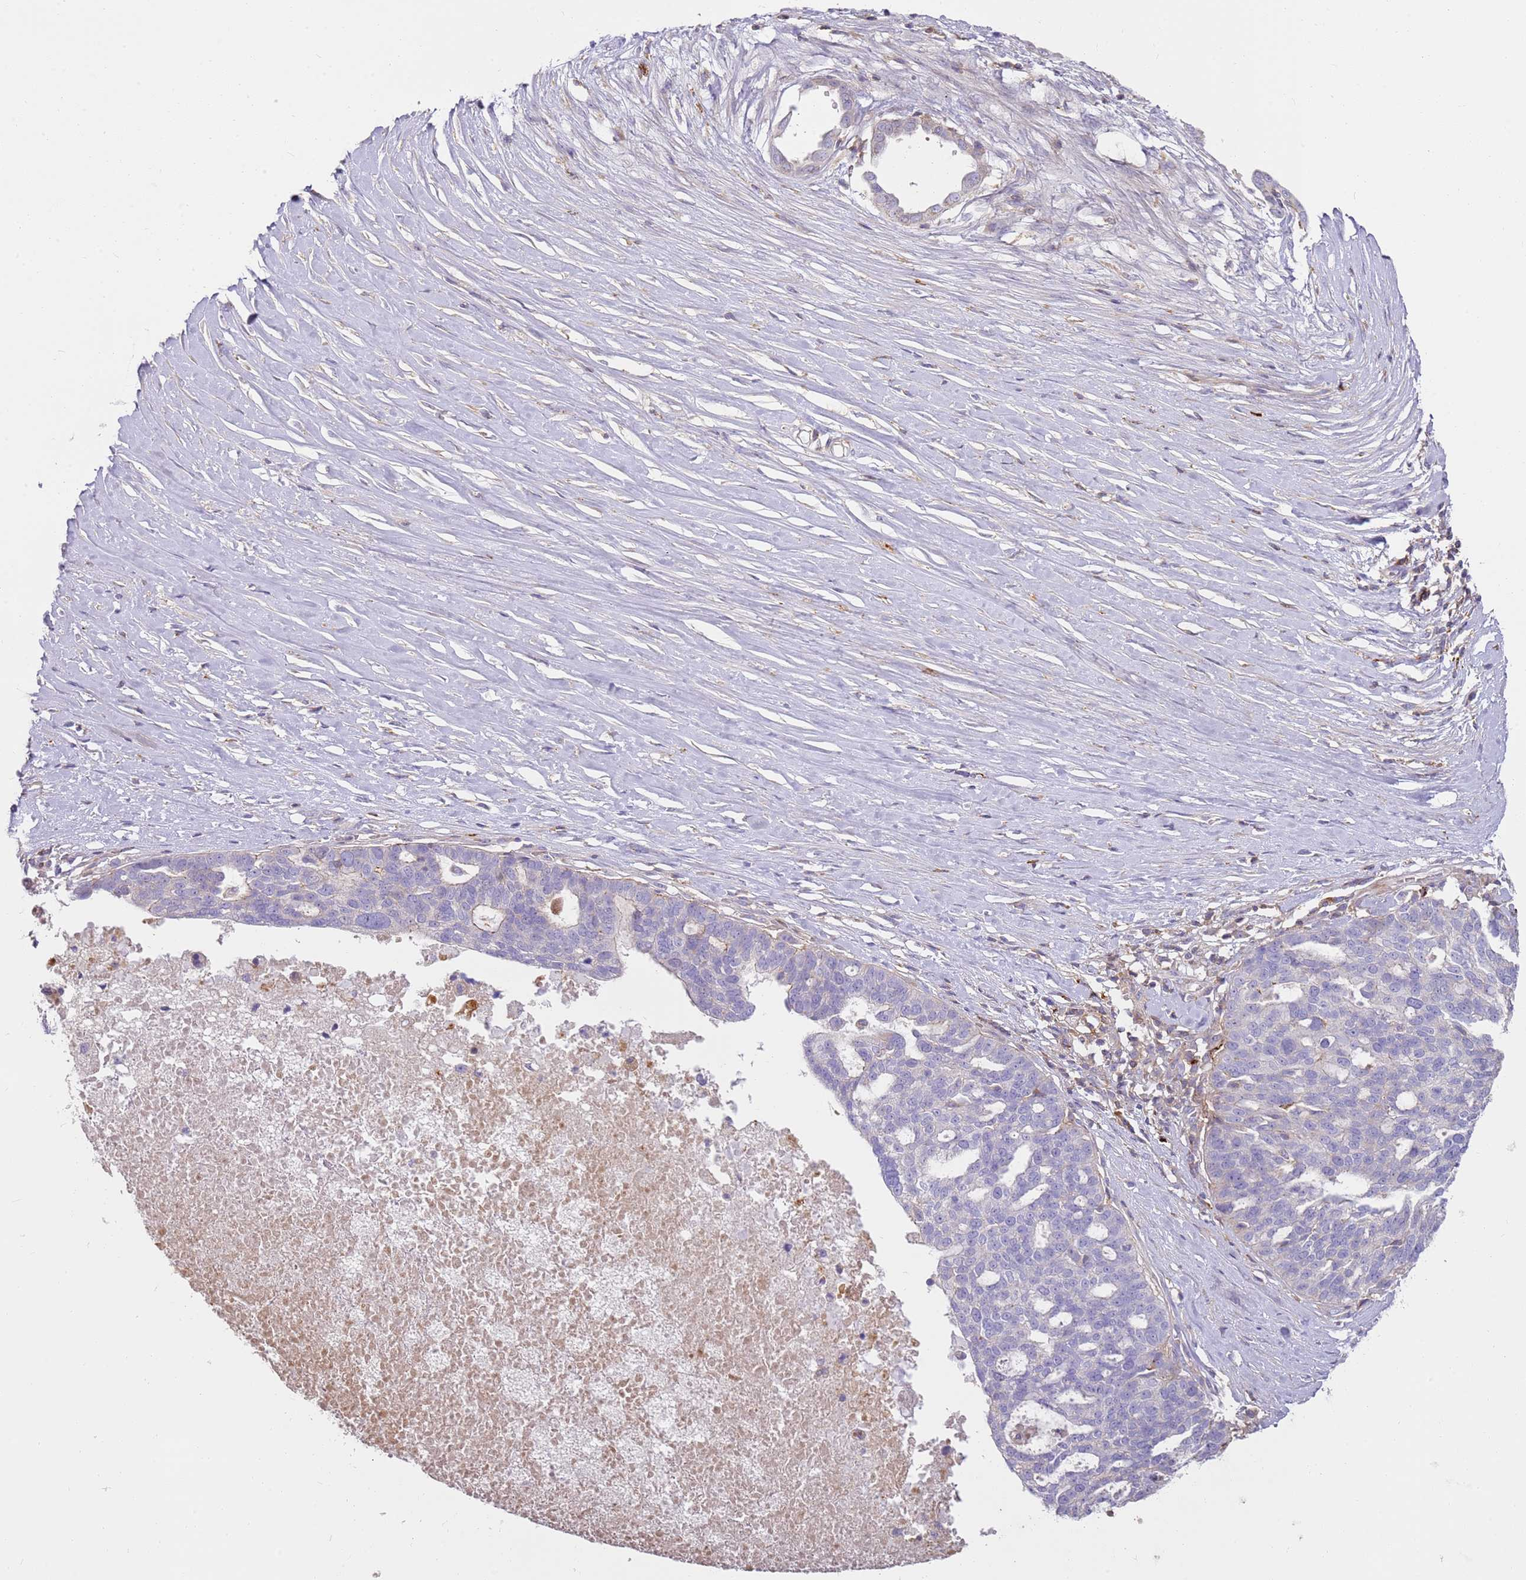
{"staining": {"intensity": "negative", "quantity": "none", "location": "none"}, "tissue": "ovarian cancer", "cell_type": "Tumor cells", "image_type": "cancer", "snomed": [{"axis": "morphology", "description": "Cystadenocarcinoma, serous, NOS"}, {"axis": "topography", "description": "Ovary"}], "caption": "IHC micrograph of neoplastic tissue: serous cystadenocarcinoma (ovarian) stained with DAB demonstrates no significant protein positivity in tumor cells.", "gene": "FPR1", "patient": {"sex": "female", "age": 59}}